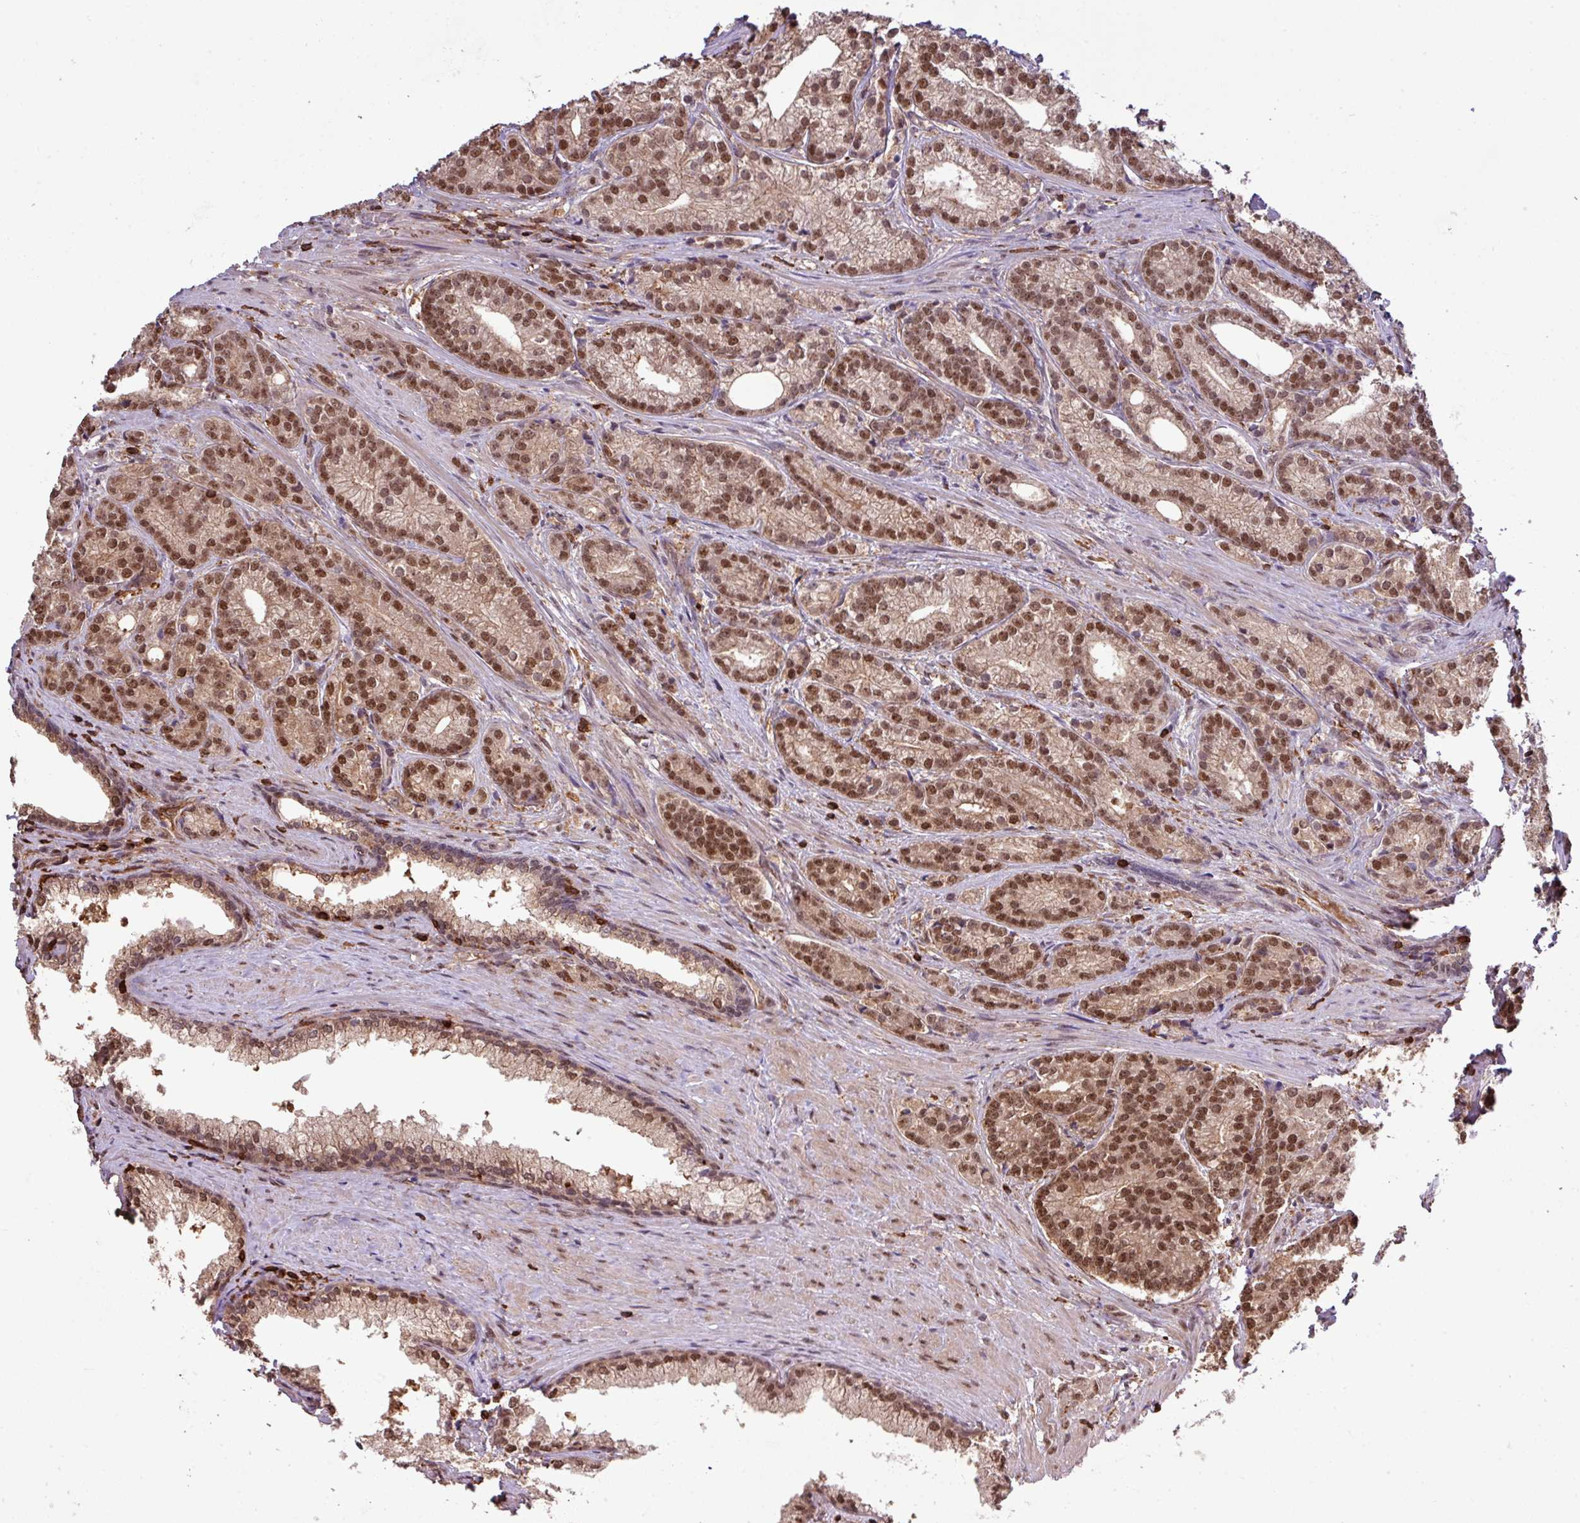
{"staining": {"intensity": "moderate", "quantity": ">75%", "location": "nuclear"}, "tissue": "prostate cancer", "cell_type": "Tumor cells", "image_type": "cancer", "snomed": [{"axis": "morphology", "description": "Adenocarcinoma, Low grade"}, {"axis": "topography", "description": "Prostate"}], "caption": "A brown stain shows moderate nuclear positivity of a protein in prostate cancer tumor cells.", "gene": "GON7", "patient": {"sex": "male", "age": 71}}